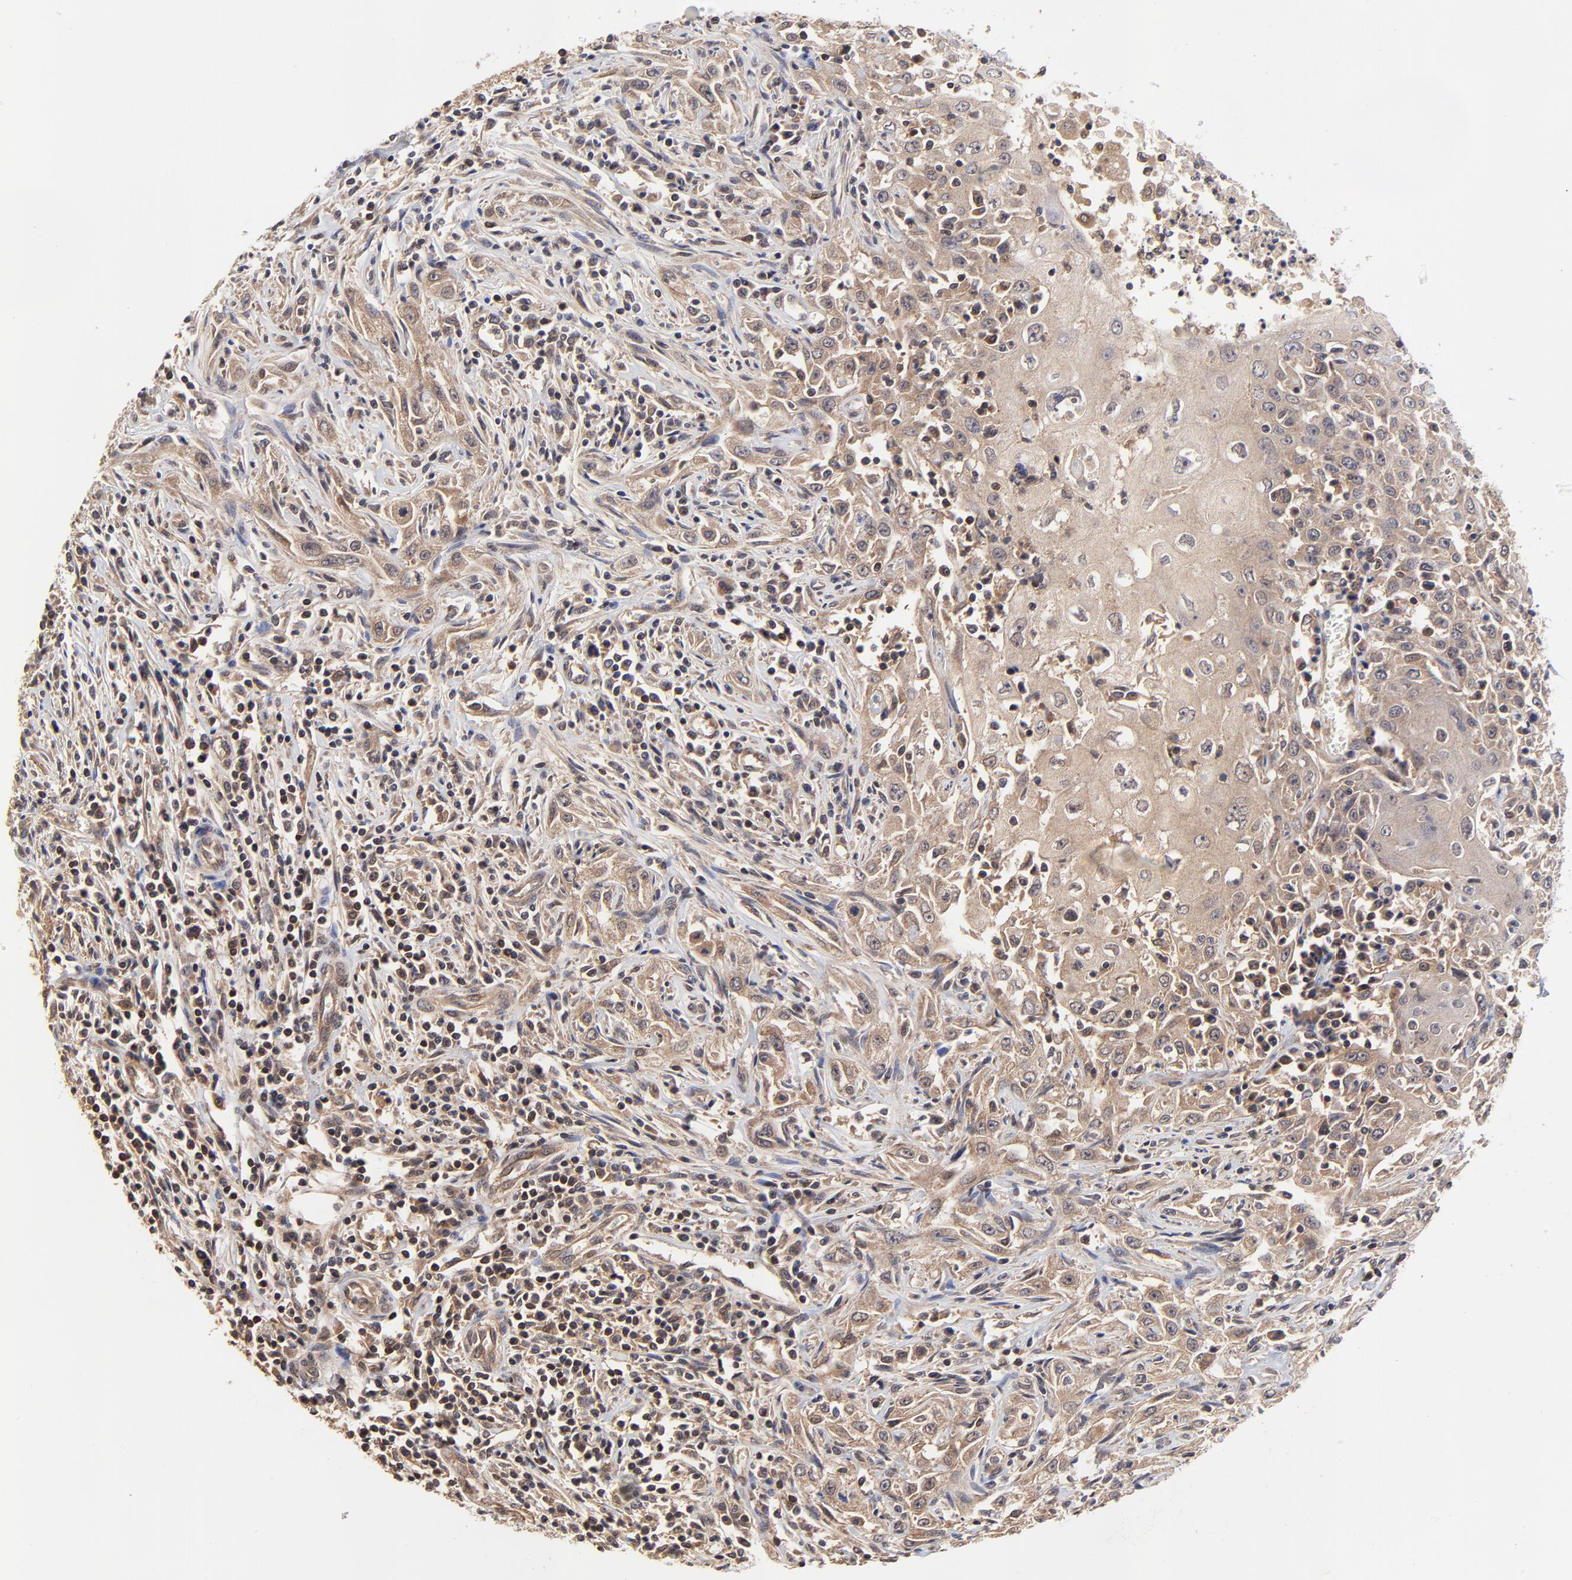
{"staining": {"intensity": "moderate", "quantity": ">75%", "location": "cytoplasmic/membranous"}, "tissue": "head and neck cancer", "cell_type": "Tumor cells", "image_type": "cancer", "snomed": [{"axis": "morphology", "description": "Squamous cell carcinoma, NOS"}, {"axis": "topography", "description": "Oral tissue"}, {"axis": "topography", "description": "Head-Neck"}], "caption": "IHC staining of squamous cell carcinoma (head and neck), which shows medium levels of moderate cytoplasmic/membranous positivity in approximately >75% of tumor cells indicating moderate cytoplasmic/membranous protein positivity. The staining was performed using DAB (brown) for protein detection and nuclei were counterstained in hematoxylin (blue).", "gene": "PCMT1", "patient": {"sex": "female", "age": 76}}